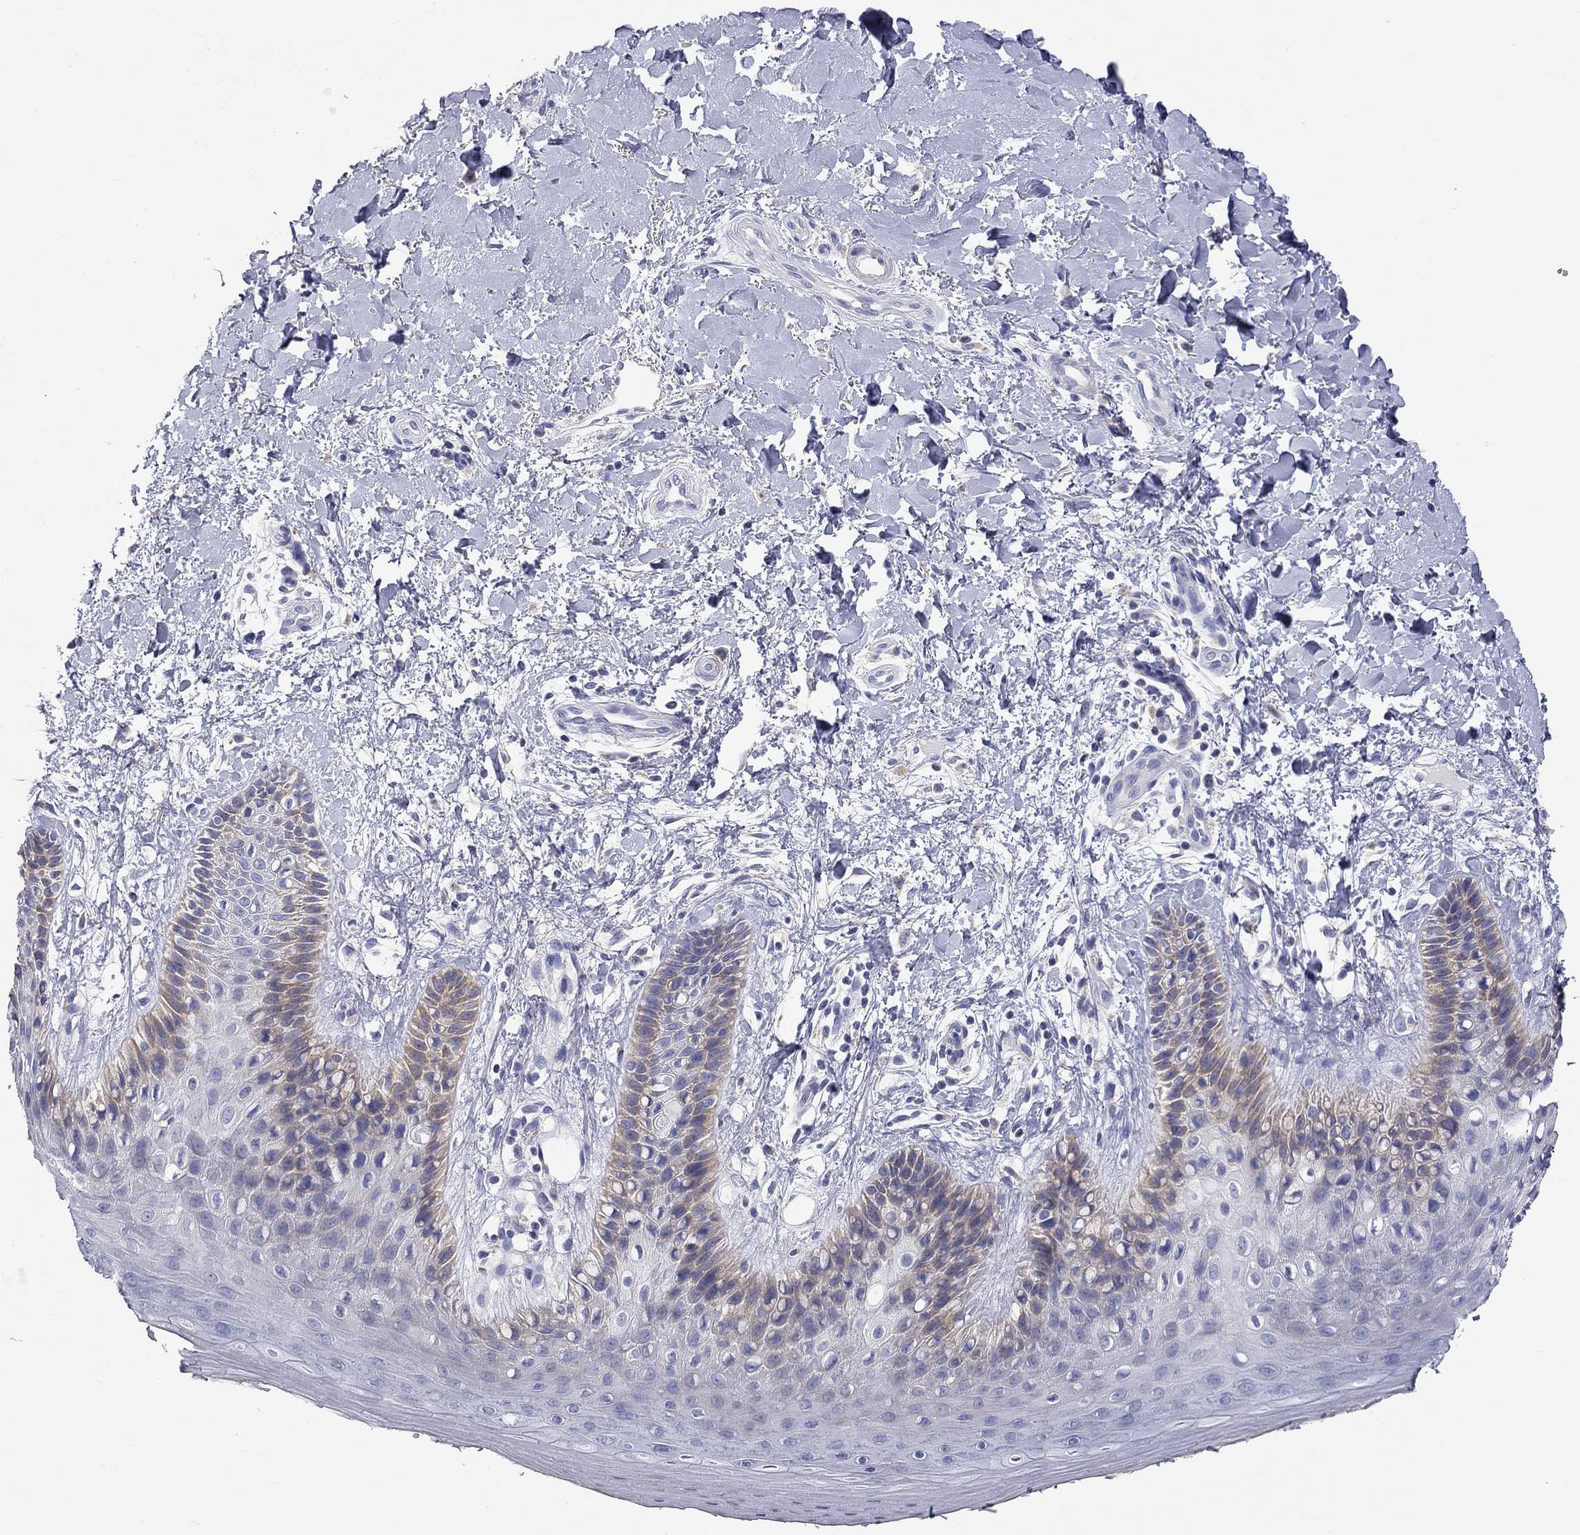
{"staining": {"intensity": "weak", "quantity": "25%-75%", "location": "cytoplasmic/membranous"}, "tissue": "skin", "cell_type": "Epidermal cells", "image_type": "normal", "snomed": [{"axis": "morphology", "description": "Normal tissue, NOS"}, {"axis": "topography", "description": "Anal"}], "caption": "The image demonstrates staining of unremarkable skin, revealing weak cytoplasmic/membranous protein positivity (brown color) within epidermal cells.", "gene": "RCAN1", "patient": {"sex": "male", "age": 36}}